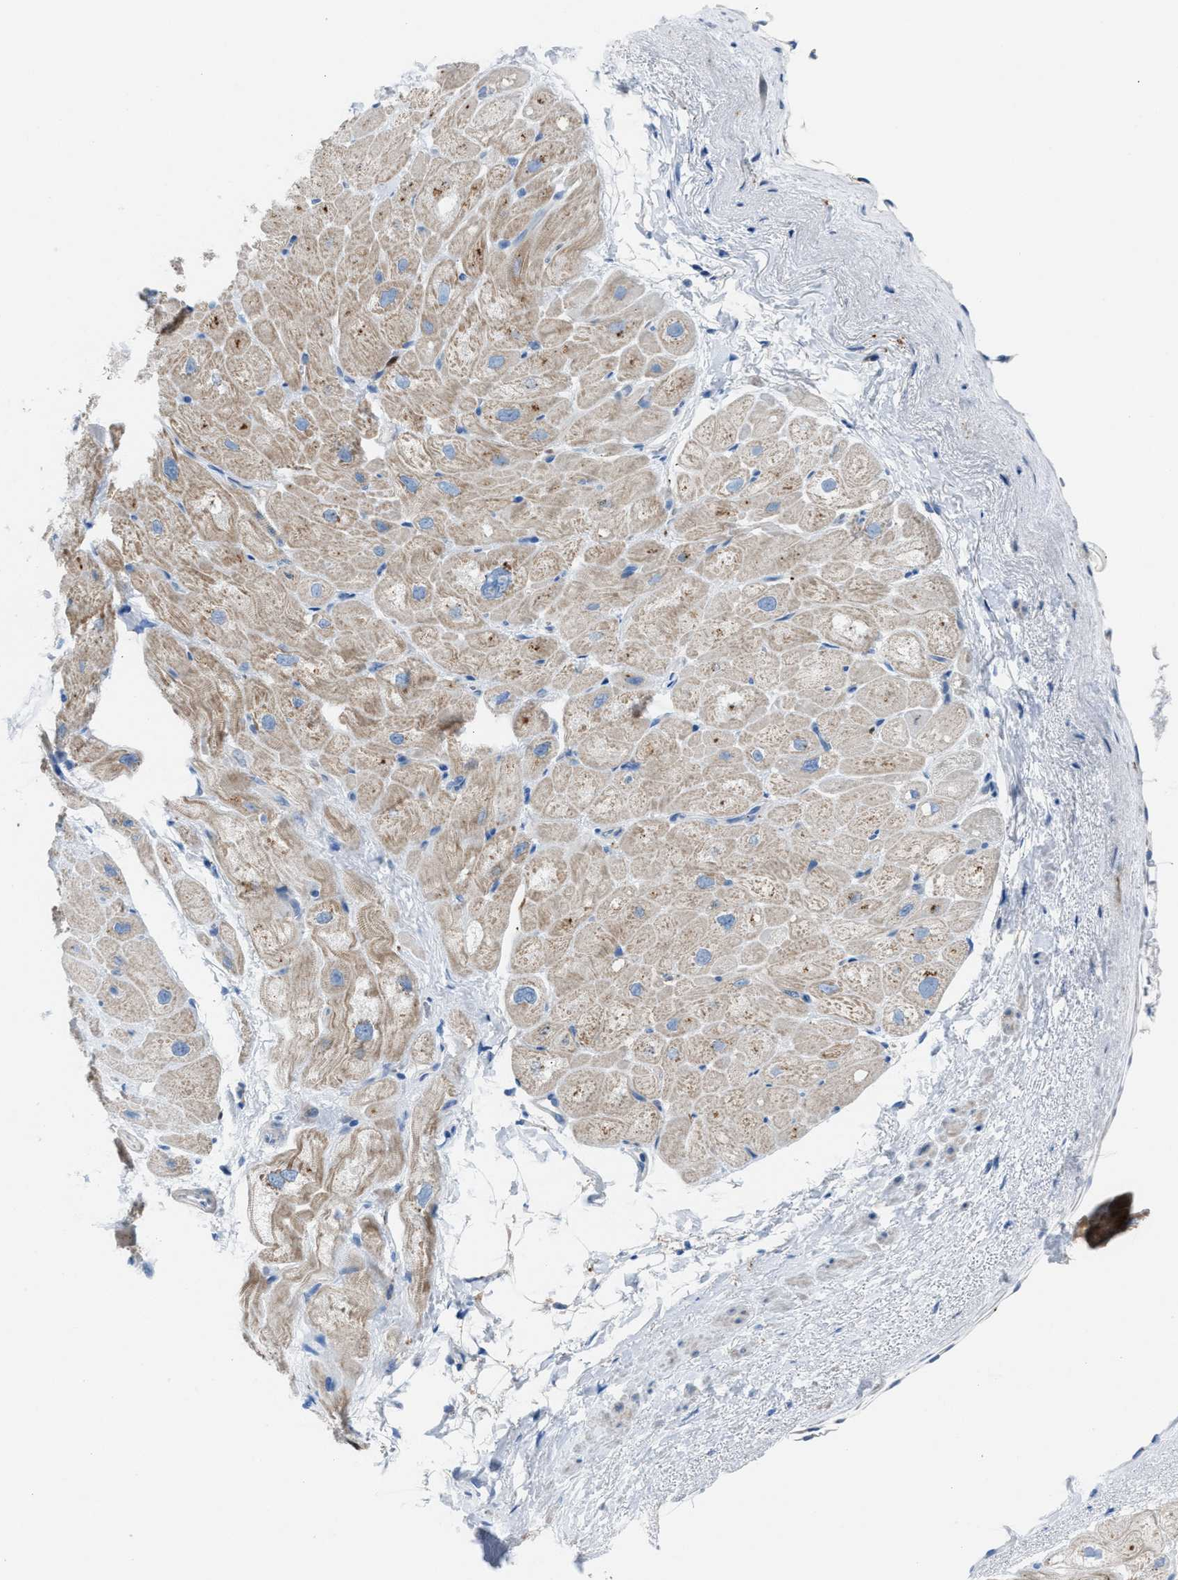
{"staining": {"intensity": "weak", "quantity": "25%-75%", "location": "cytoplasmic/membranous"}, "tissue": "heart muscle", "cell_type": "Cardiomyocytes", "image_type": "normal", "snomed": [{"axis": "morphology", "description": "Normal tissue, NOS"}, {"axis": "topography", "description": "Heart"}], "caption": "This histopathology image demonstrates immunohistochemistry (IHC) staining of normal human heart muscle, with low weak cytoplasmic/membranous staining in approximately 25%-75% of cardiomyocytes.", "gene": "ASPA", "patient": {"sex": "male", "age": 49}}